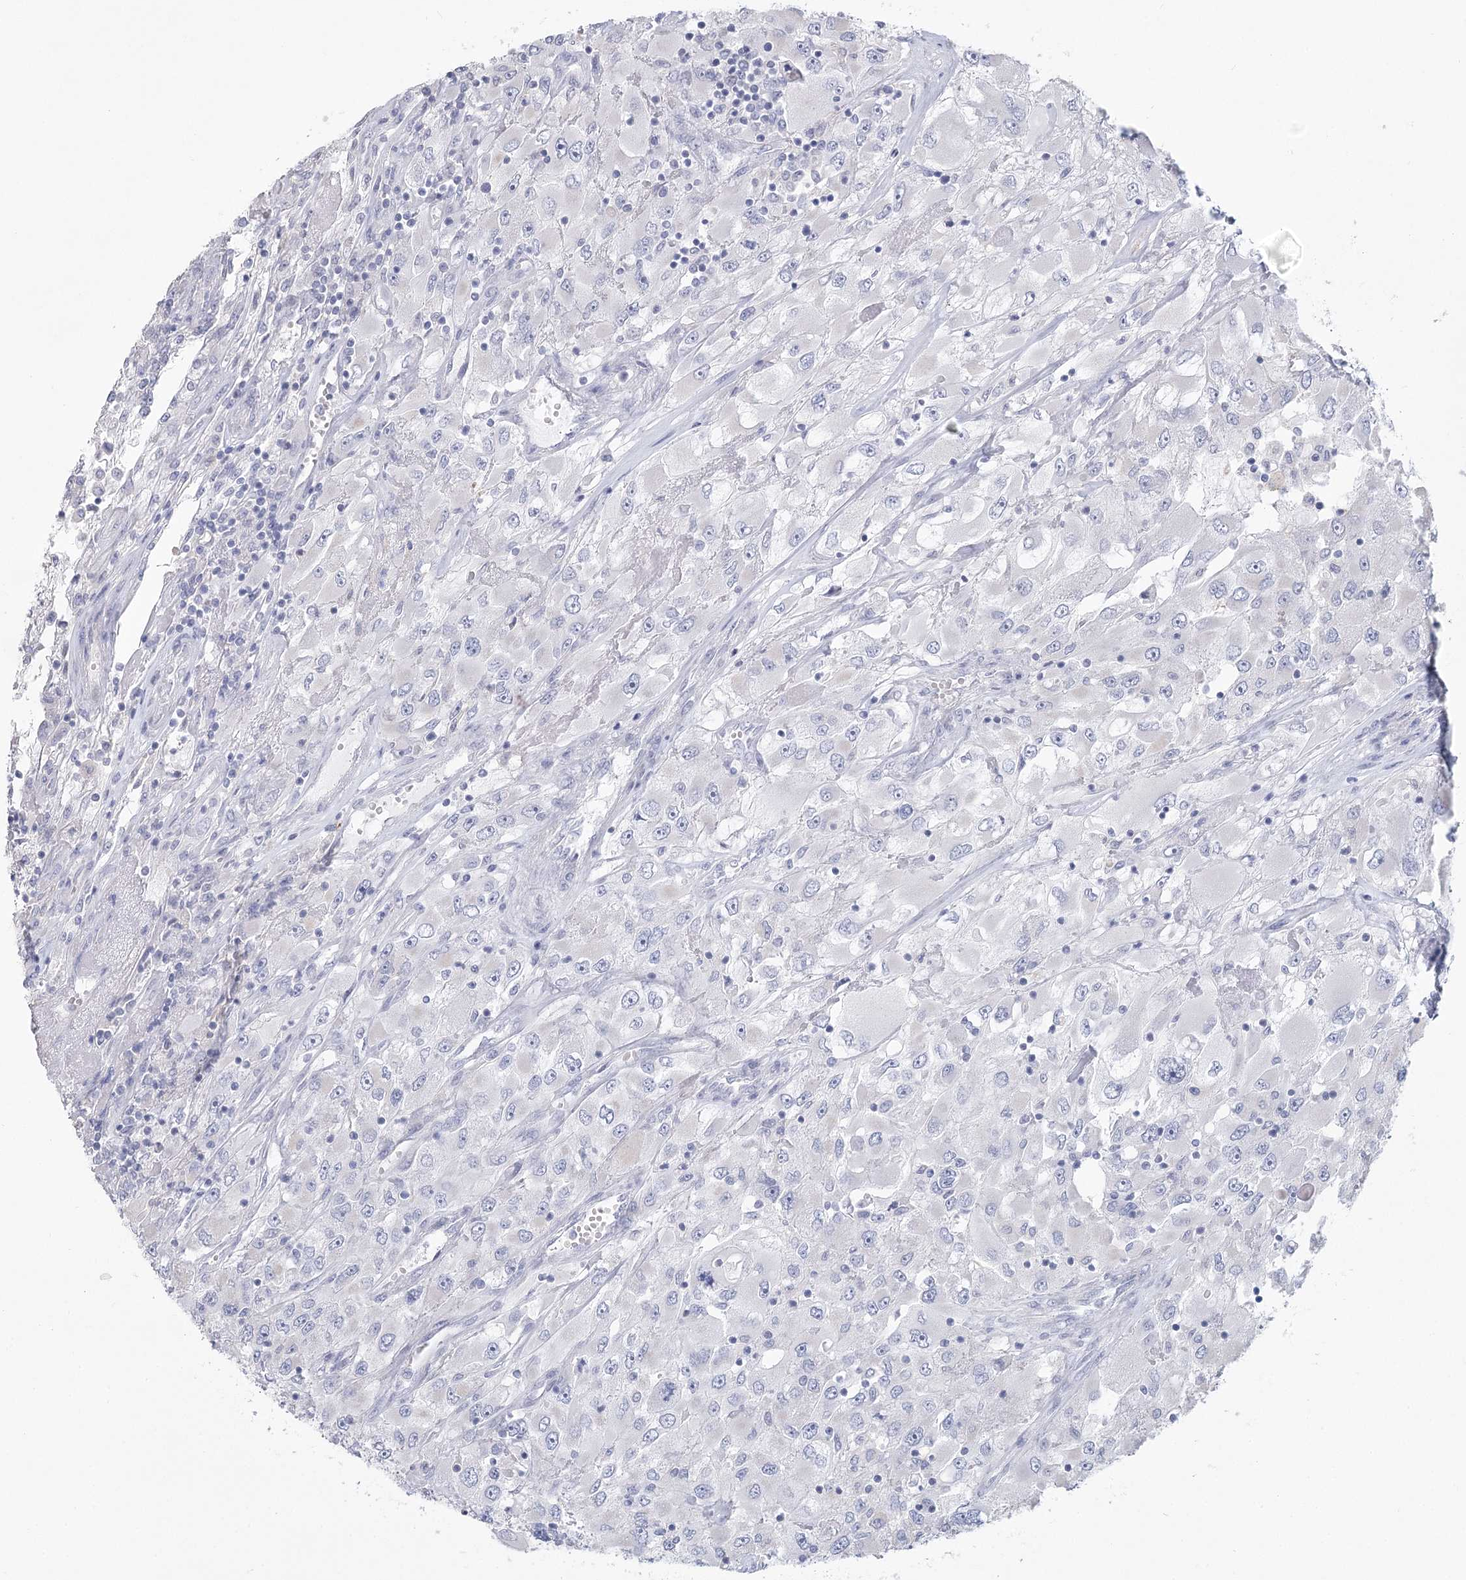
{"staining": {"intensity": "negative", "quantity": "none", "location": "none"}, "tissue": "renal cancer", "cell_type": "Tumor cells", "image_type": "cancer", "snomed": [{"axis": "morphology", "description": "Adenocarcinoma, NOS"}, {"axis": "topography", "description": "Kidney"}], "caption": "The immunohistochemistry histopathology image has no significant staining in tumor cells of renal cancer tissue.", "gene": "CNTLN", "patient": {"sex": "female", "age": 52}}